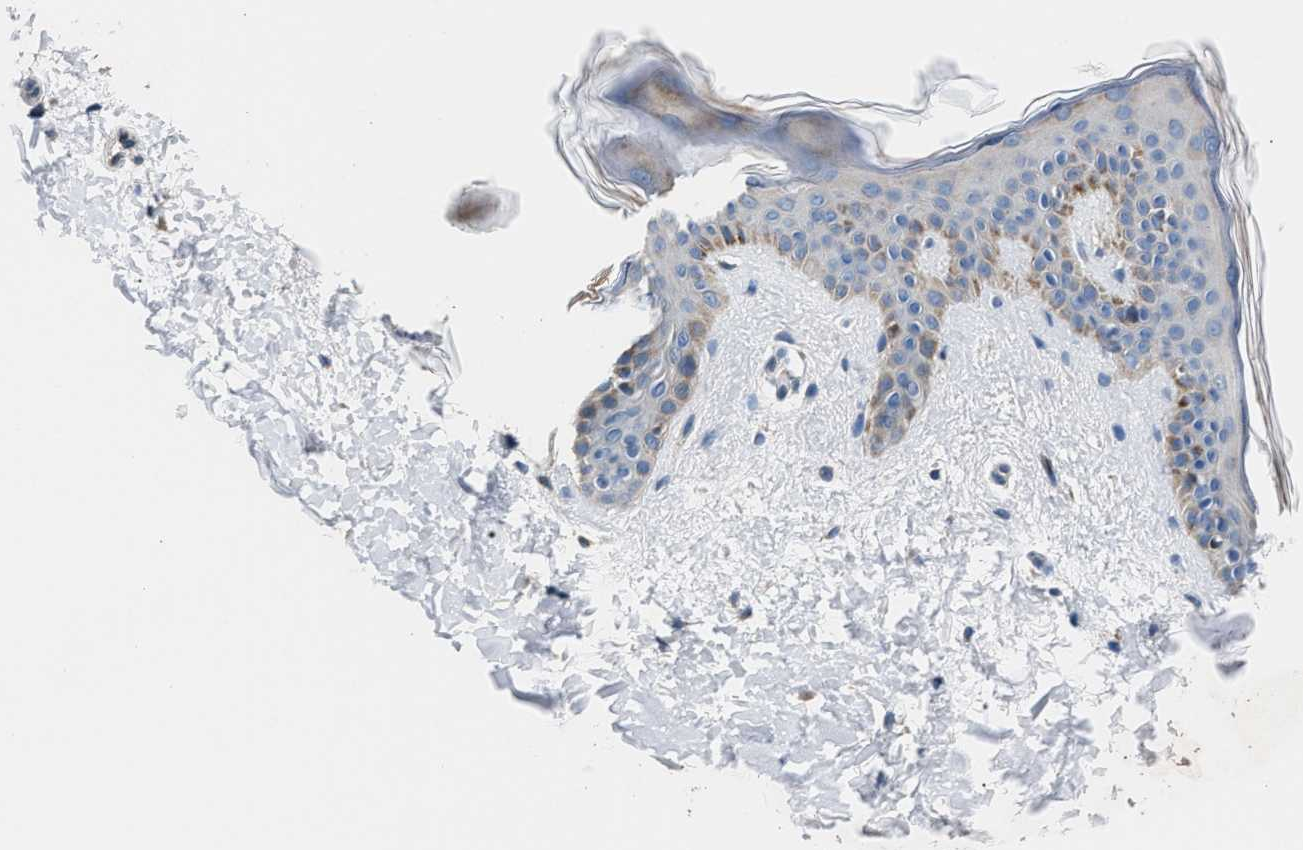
{"staining": {"intensity": "moderate", "quantity": "<25%", "location": "cytoplasmic/membranous"}, "tissue": "skin", "cell_type": "Fibroblasts", "image_type": "normal", "snomed": [{"axis": "morphology", "description": "Normal tissue, NOS"}, {"axis": "topography", "description": "Skin"}], "caption": "Skin stained with immunohistochemistry (IHC) shows moderate cytoplasmic/membranous staining in approximately <25% of fibroblasts. Immunohistochemistry (ihc) stains the protein of interest in brown and the nuclei are stained blue.", "gene": "DNAJC24", "patient": {"sex": "female", "age": 17}}